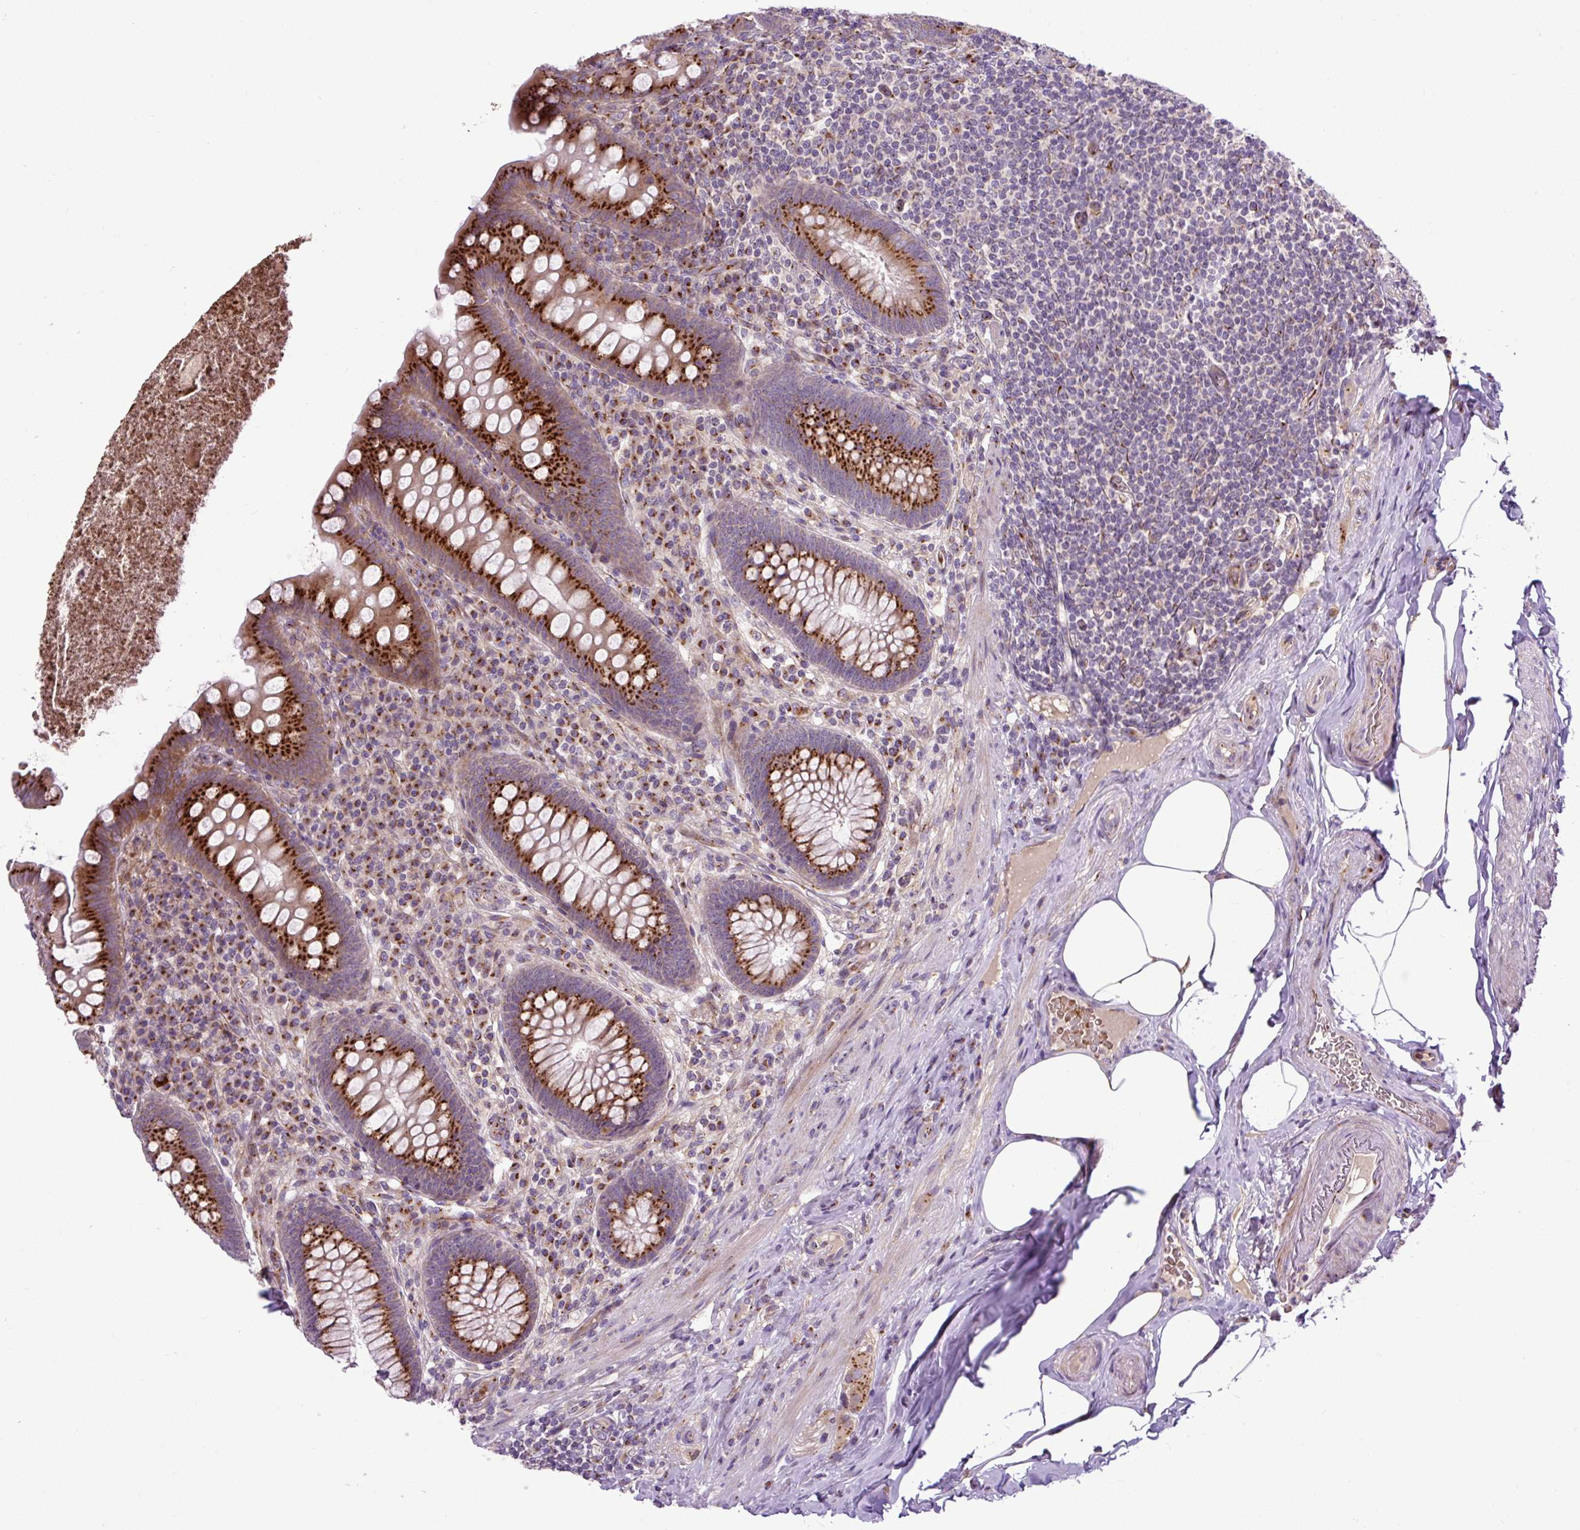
{"staining": {"intensity": "strong", "quantity": ">75%", "location": "cytoplasmic/membranous"}, "tissue": "appendix", "cell_type": "Glandular cells", "image_type": "normal", "snomed": [{"axis": "morphology", "description": "Normal tissue, NOS"}, {"axis": "topography", "description": "Appendix"}], "caption": "Human appendix stained for a protein (brown) demonstrates strong cytoplasmic/membranous positive expression in approximately >75% of glandular cells.", "gene": "MSMP", "patient": {"sex": "male", "age": 71}}